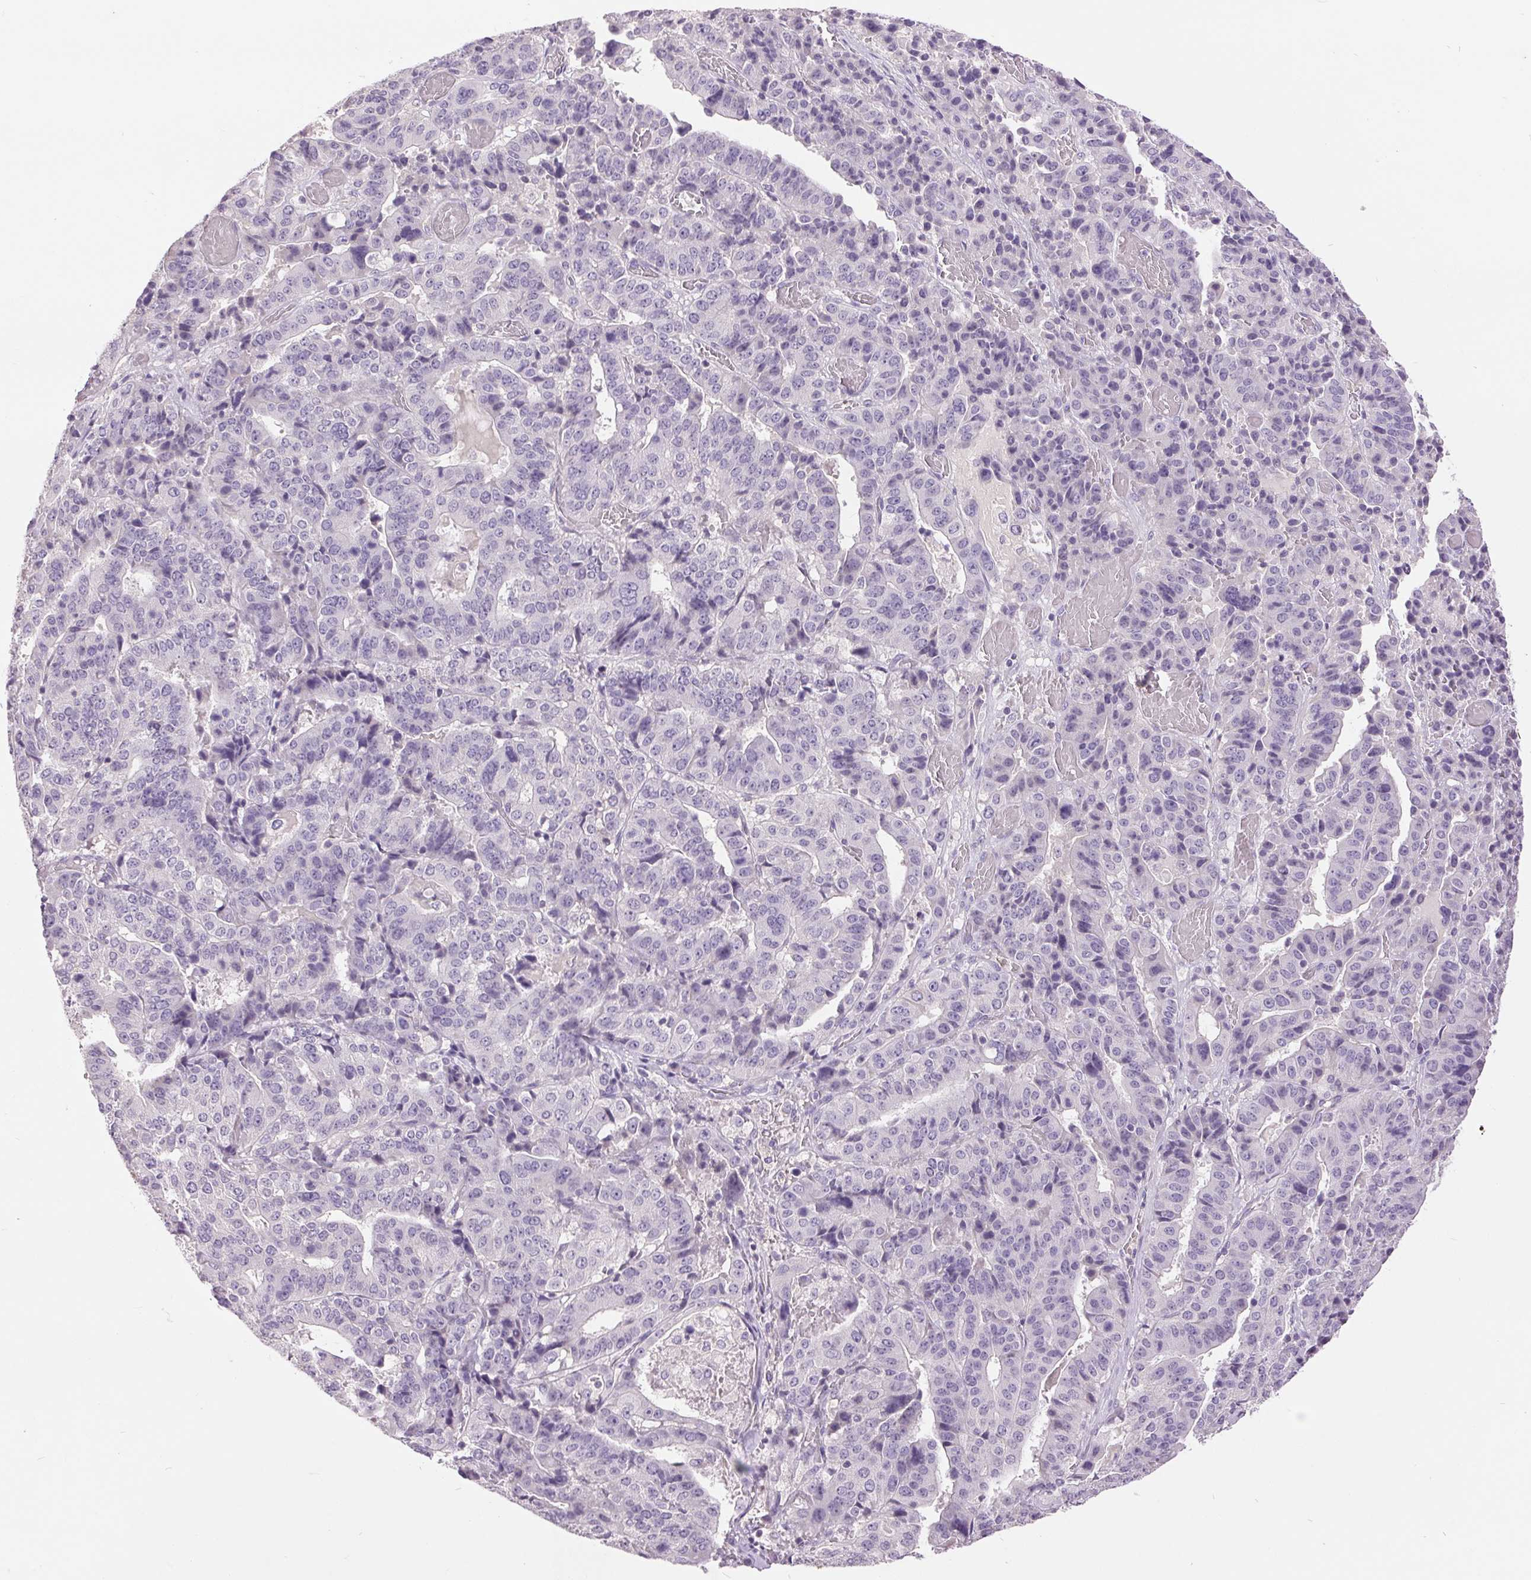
{"staining": {"intensity": "negative", "quantity": "none", "location": "none"}, "tissue": "stomach cancer", "cell_type": "Tumor cells", "image_type": "cancer", "snomed": [{"axis": "morphology", "description": "Adenocarcinoma, NOS"}, {"axis": "topography", "description": "Stomach"}], "caption": "Immunohistochemistry of human stomach adenocarcinoma displays no positivity in tumor cells.", "gene": "FXYD4", "patient": {"sex": "male", "age": 48}}